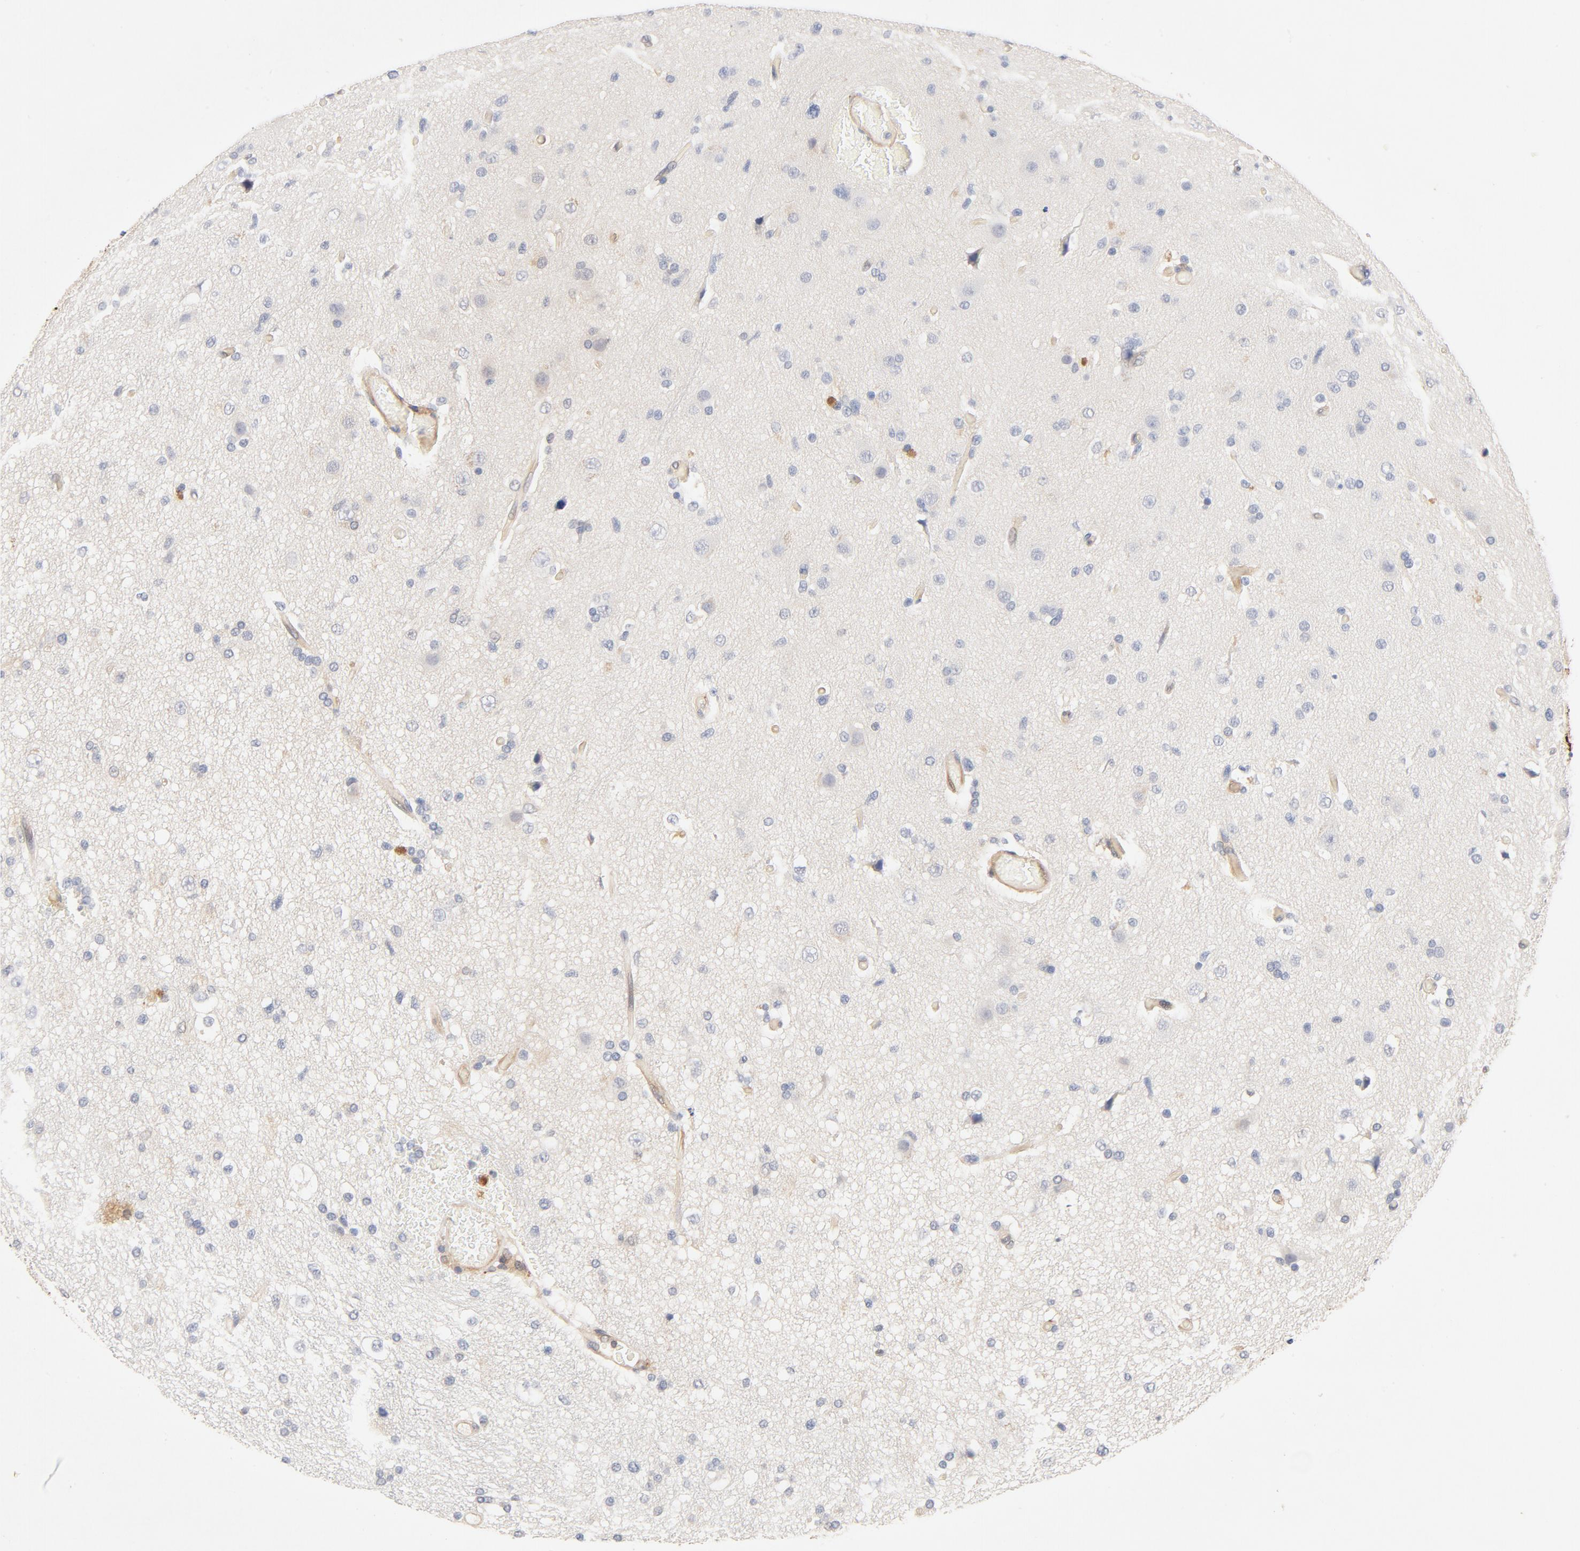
{"staining": {"intensity": "weak", "quantity": "<25%", "location": "cytoplasmic/membranous"}, "tissue": "glioma", "cell_type": "Tumor cells", "image_type": "cancer", "snomed": [{"axis": "morphology", "description": "Glioma, malignant, High grade"}, {"axis": "topography", "description": "Brain"}], "caption": "Immunohistochemical staining of human glioma demonstrates no significant expression in tumor cells. The staining is performed using DAB (3,3'-diaminobenzidine) brown chromogen with nuclei counter-stained in using hematoxylin.", "gene": "STAT1", "patient": {"sex": "male", "age": 33}}